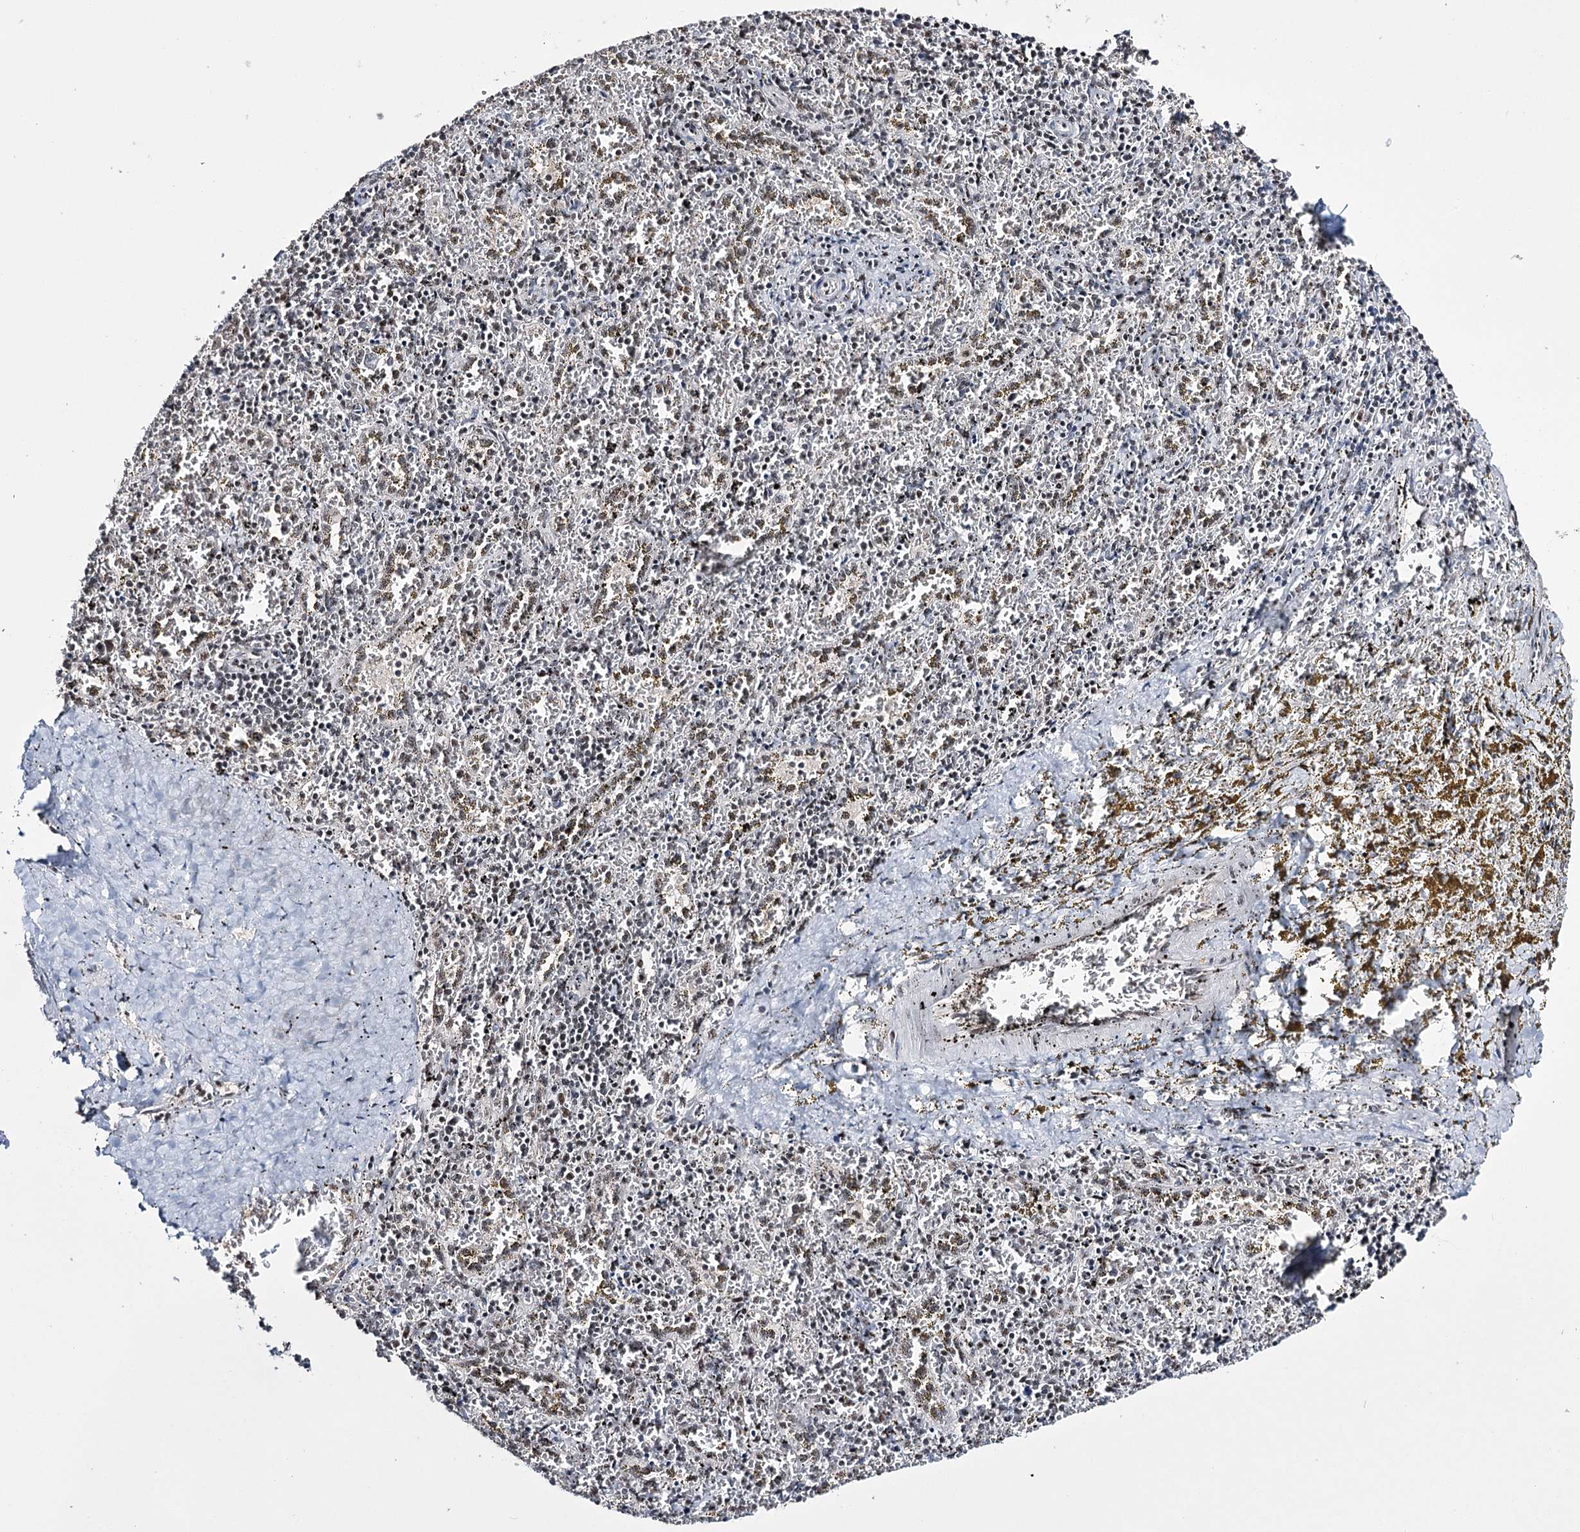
{"staining": {"intensity": "weak", "quantity": "25%-75%", "location": "nuclear"}, "tissue": "spleen", "cell_type": "Cells in red pulp", "image_type": "normal", "snomed": [{"axis": "morphology", "description": "Normal tissue, NOS"}, {"axis": "topography", "description": "Spleen"}], "caption": "Benign spleen exhibits weak nuclear expression in approximately 25%-75% of cells in red pulp Immunohistochemistry (ihc) stains the protein in brown and the nuclei are stained blue..", "gene": "PRPF40A", "patient": {"sex": "male", "age": 11}}